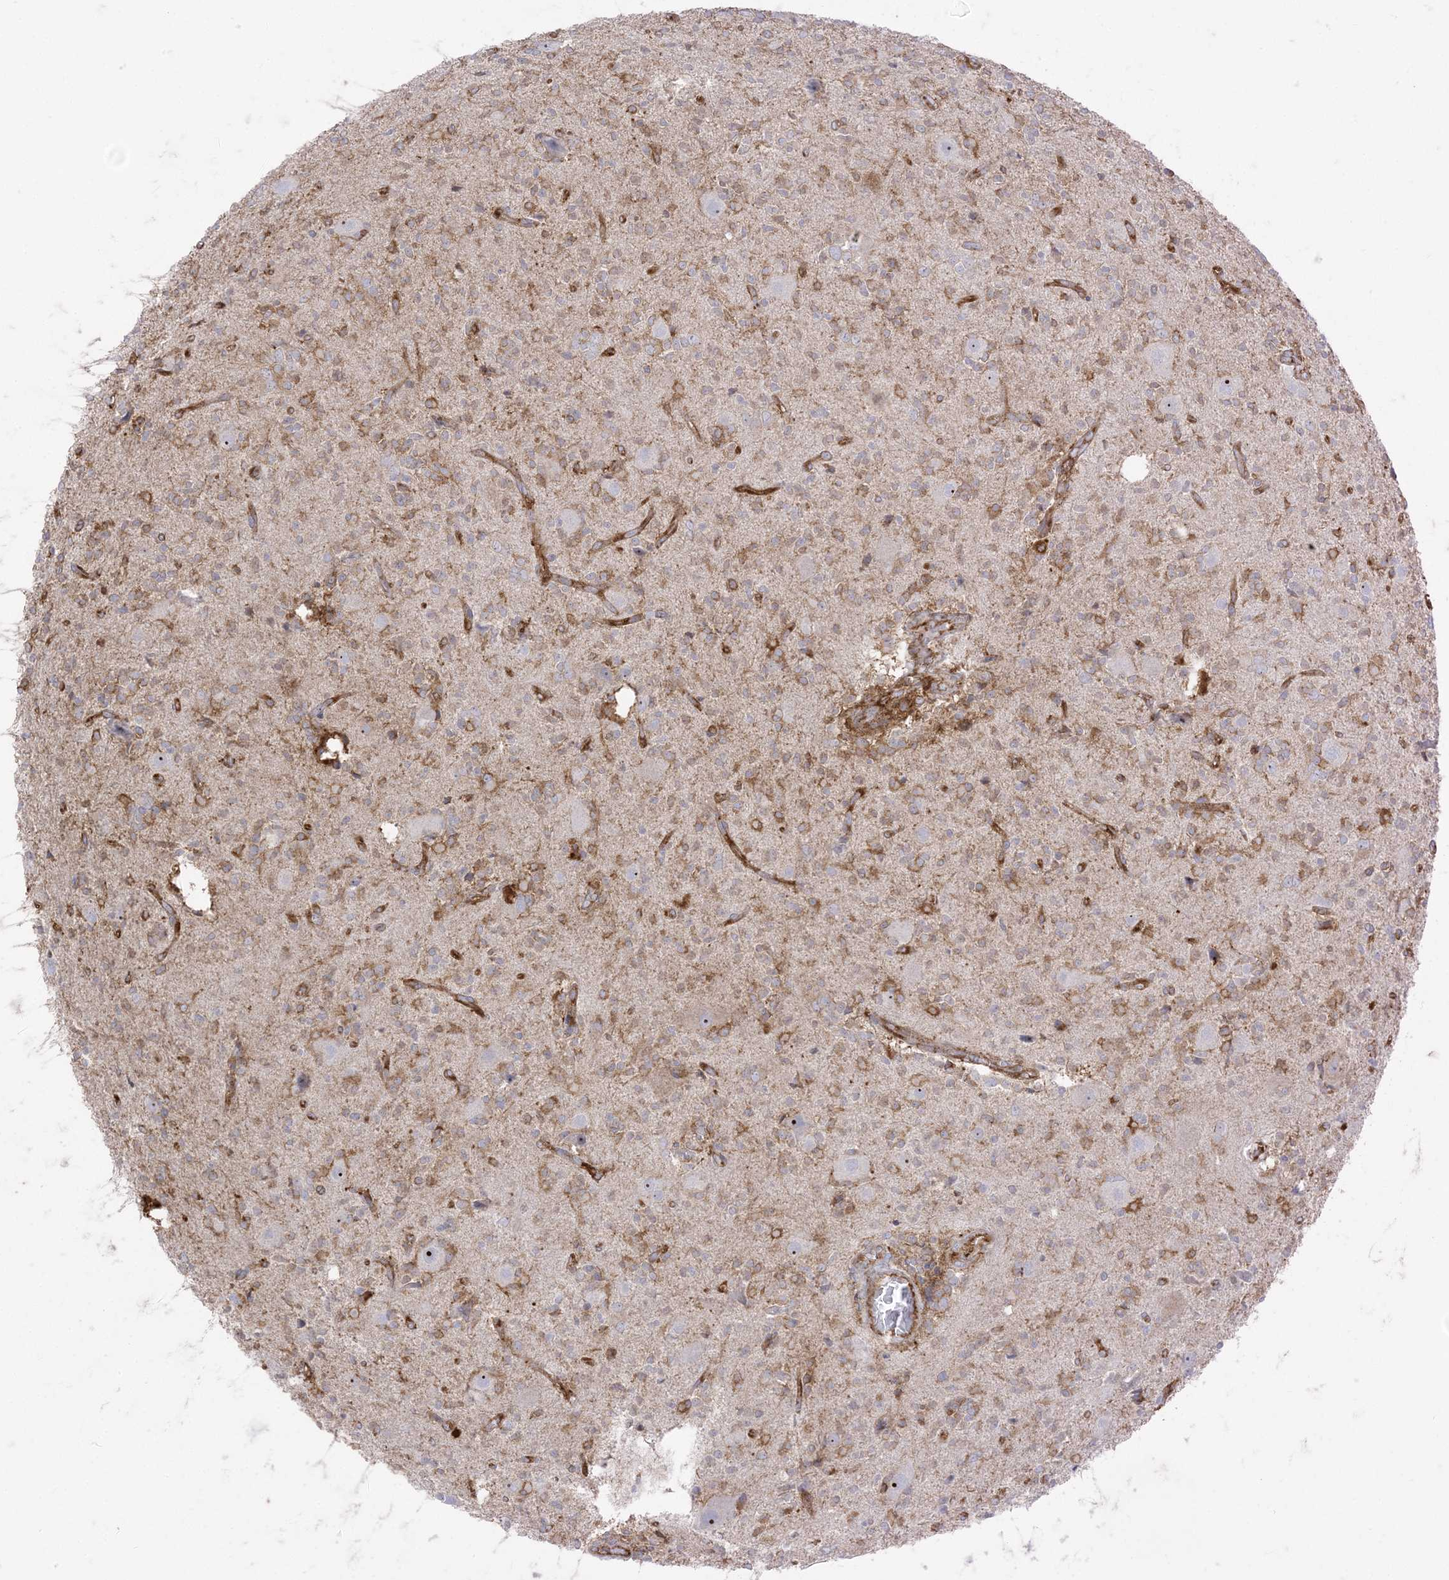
{"staining": {"intensity": "moderate", "quantity": "25%-75%", "location": "cytoplasmic/membranous"}, "tissue": "glioma", "cell_type": "Tumor cells", "image_type": "cancer", "snomed": [{"axis": "morphology", "description": "Glioma, malignant, High grade"}, {"axis": "topography", "description": "Brain"}], "caption": "Brown immunohistochemical staining in human glioma exhibits moderate cytoplasmic/membranous expression in approximately 25%-75% of tumor cells. The staining was performed using DAB (3,3'-diaminobenzidine) to visualize the protein expression in brown, while the nuclei were stained in blue with hematoxylin (Magnification: 20x).", "gene": "DERL3", "patient": {"sex": "male", "age": 34}}